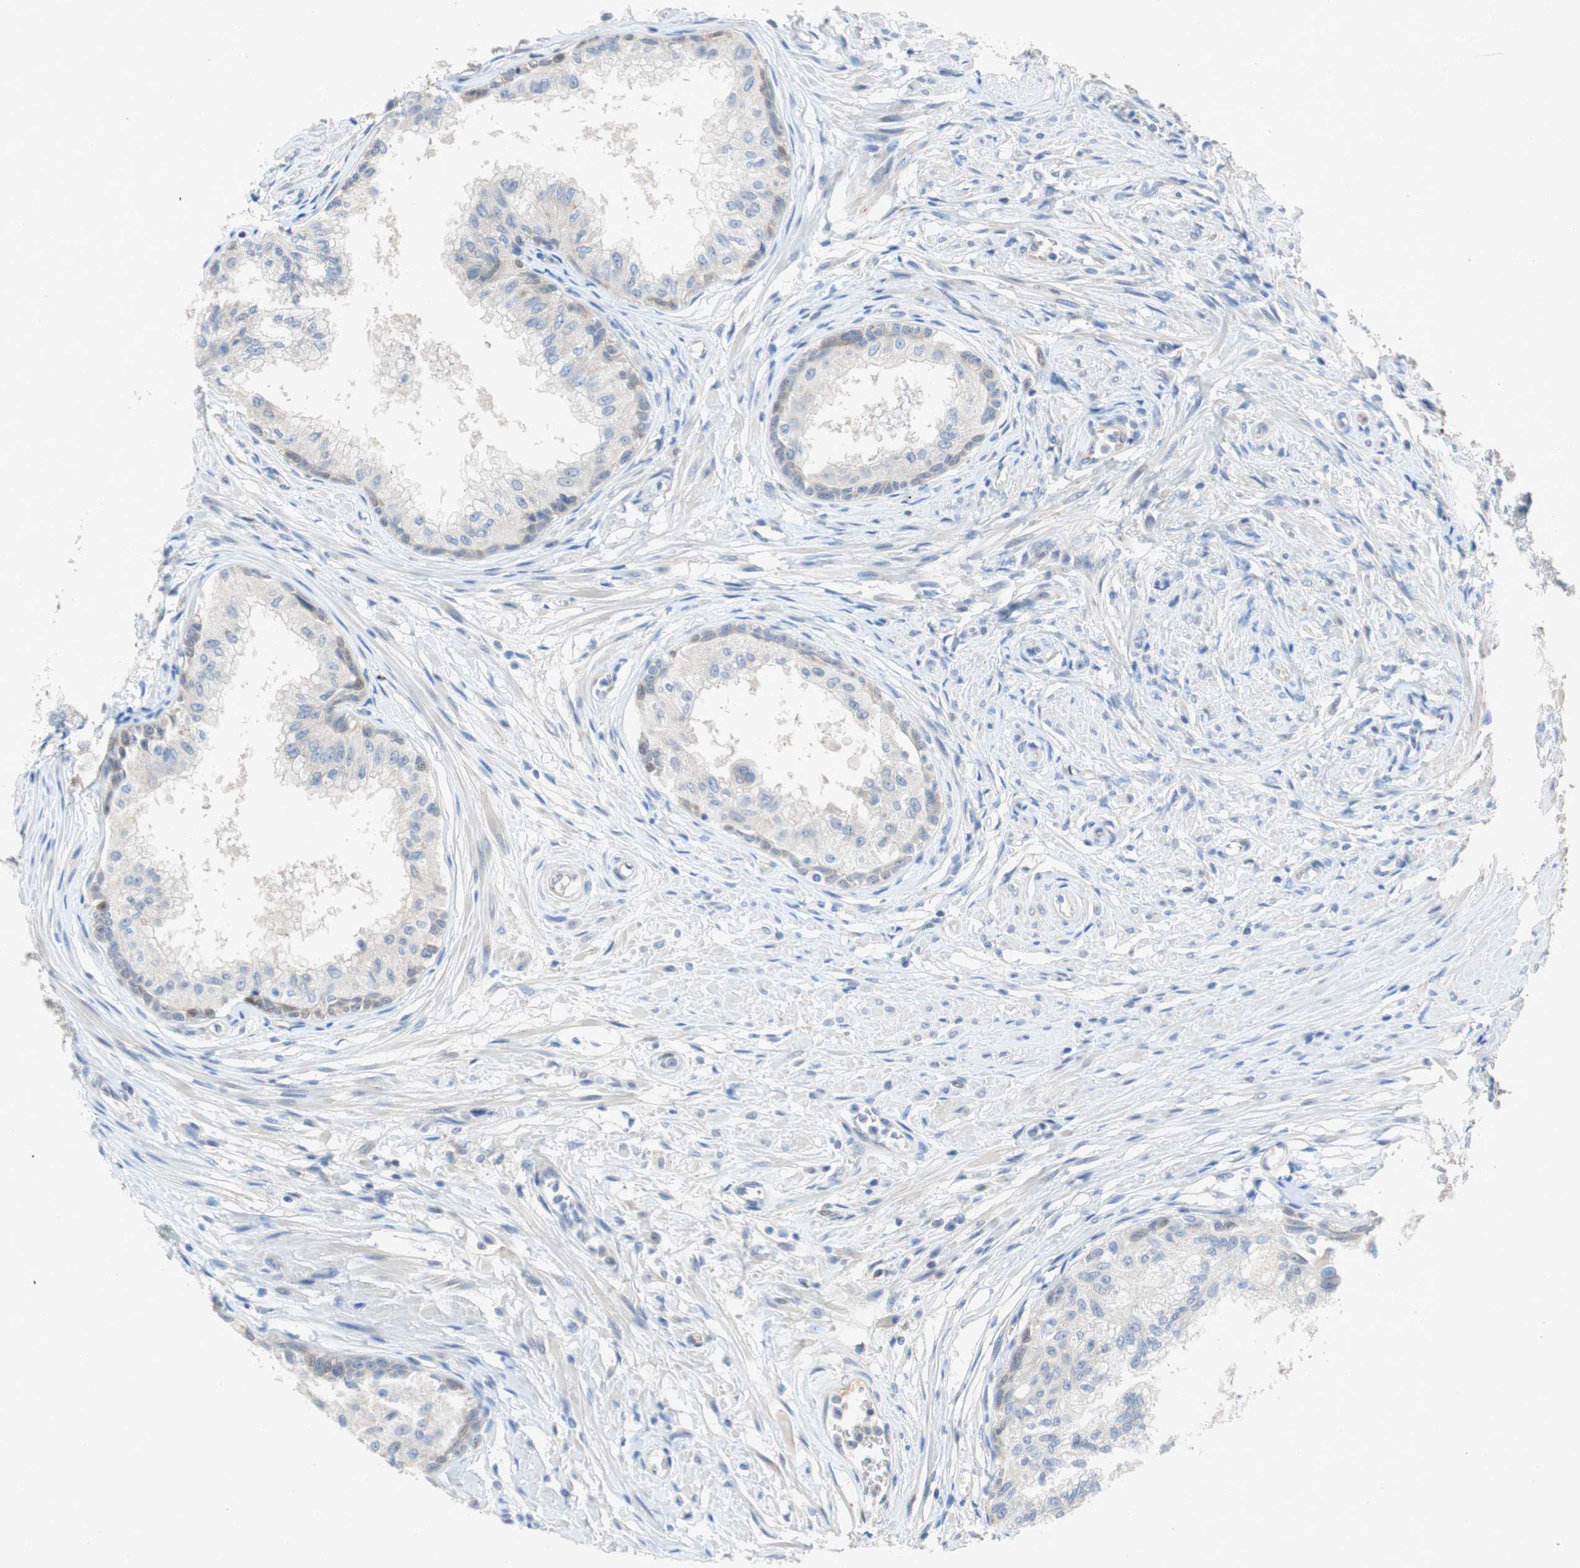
{"staining": {"intensity": "weak", "quantity": "<25%", "location": "cytoplasmic/membranous,nuclear"}, "tissue": "prostate", "cell_type": "Glandular cells", "image_type": "normal", "snomed": [{"axis": "morphology", "description": "Normal tissue, NOS"}, {"axis": "topography", "description": "Prostate"}, {"axis": "topography", "description": "Seminal veicle"}], "caption": "Glandular cells show no significant protein positivity in normal prostate. (DAB immunohistochemistry (IHC), high magnification).", "gene": "RELB", "patient": {"sex": "male", "age": 60}}